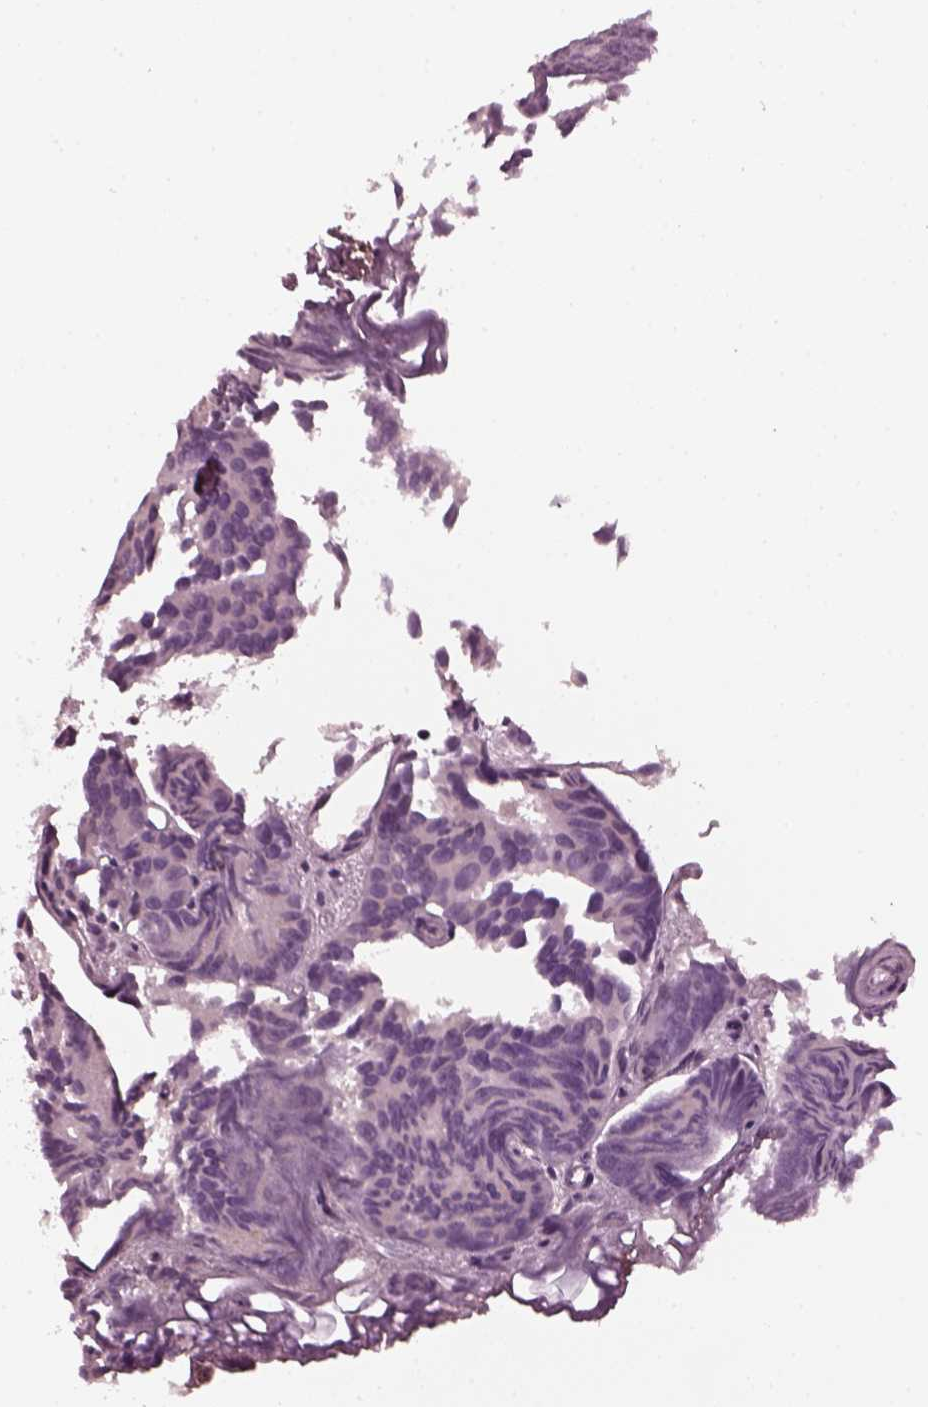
{"staining": {"intensity": "negative", "quantity": "none", "location": "none"}, "tissue": "prostate cancer", "cell_type": "Tumor cells", "image_type": "cancer", "snomed": [{"axis": "morphology", "description": "Adenocarcinoma, High grade"}, {"axis": "topography", "description": "Prostate"}], "caption": "The photomicrograph exhibits no staining of tumor cells in prostate cancer (high-grade adenocarcinoma).", "gene": "ODAD1", "patient": {"sex": "male", "age": 77}}